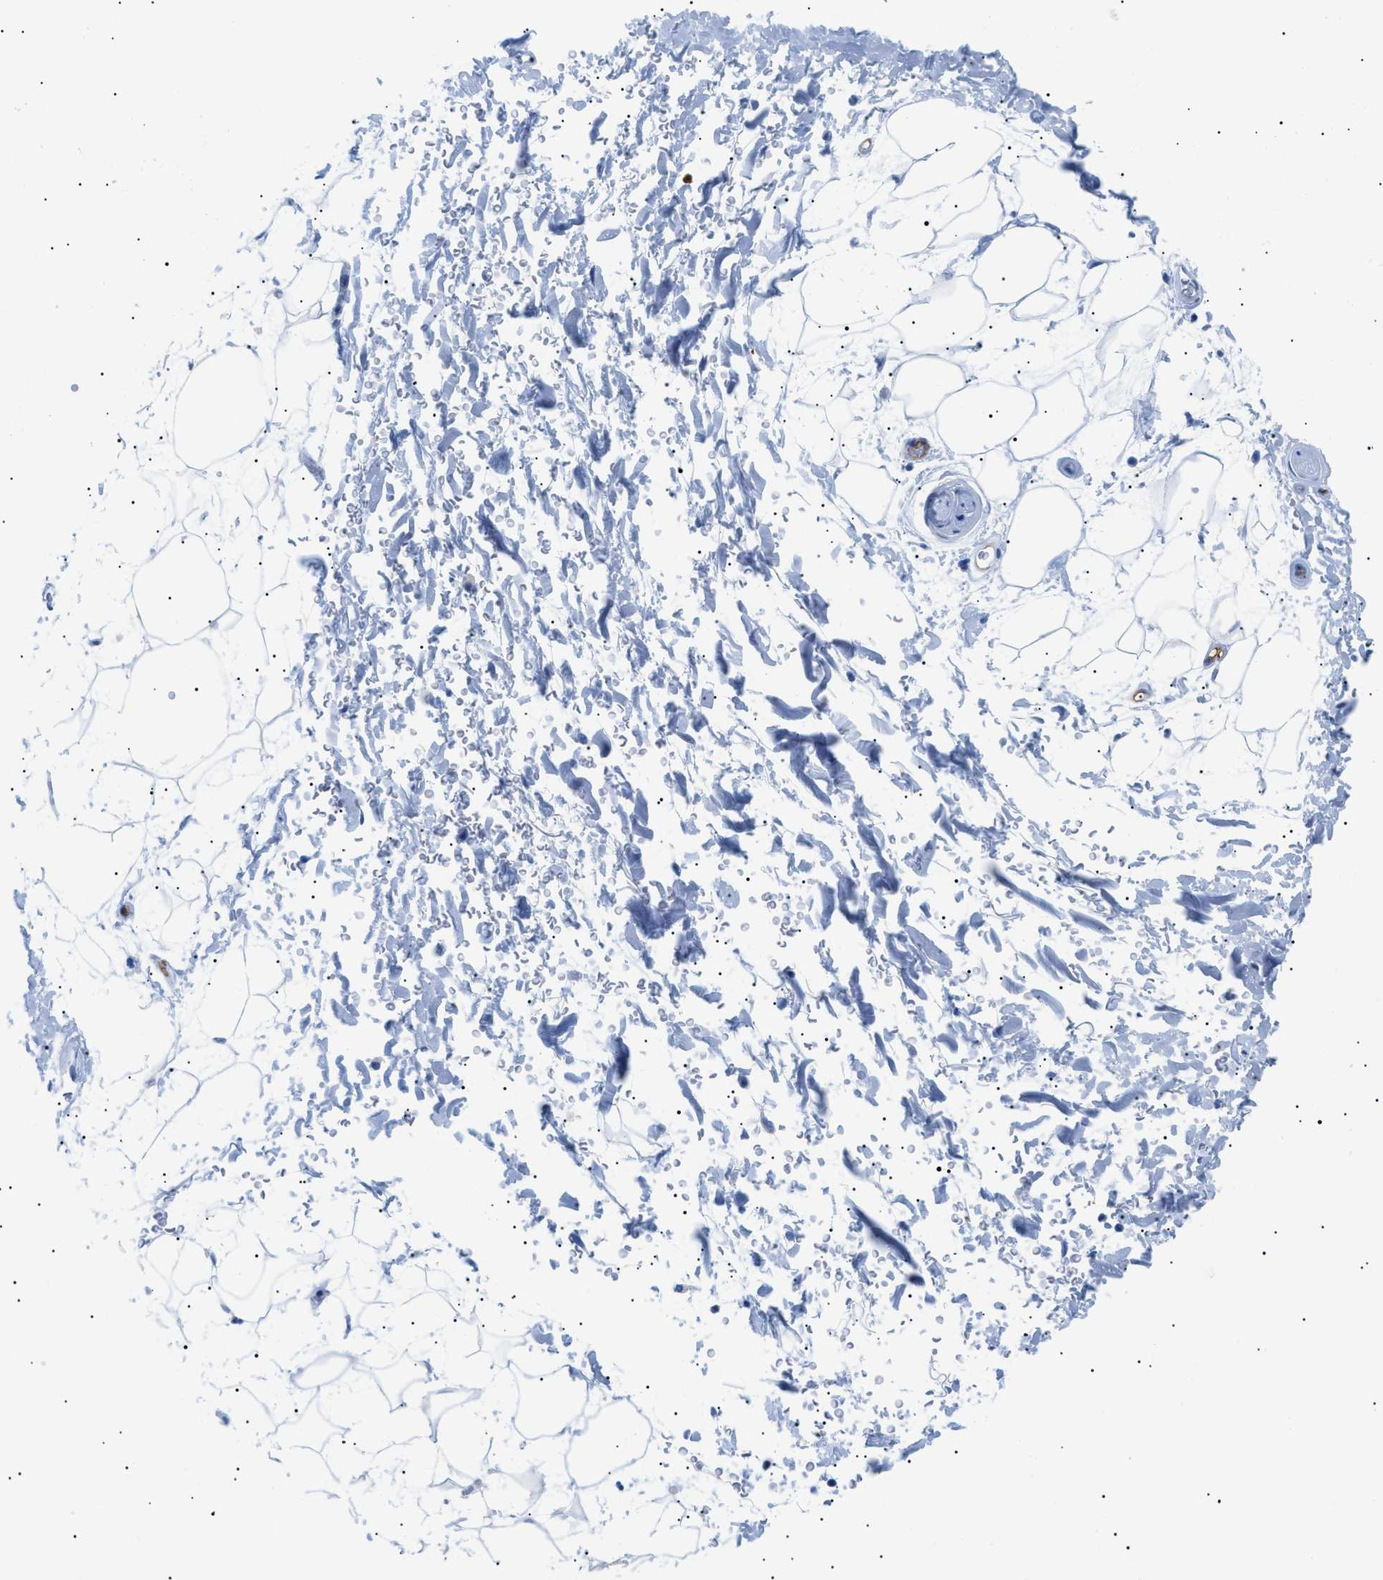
{"staining": {"intensity": "negative", "quantity": "none", "location": "none"}, "tissue": "adipose tissue", "cell_type": "Adipocytes", "image_type": "normal", "snomed": [{"axis": "morphology", "description": "Normal tissue, NOS"}, {"axis": "topography", "description": "Soft tissue"}], "caption": "Immunohistochemical staining of unremarkable adipose tissue exhibits no significant positivity in adipocytes. (Brightfield microscopy of DAB immunohistochemistry at high magnification).", "gene": "PODXL", "patient": {"sex": "male", "age": 72}}